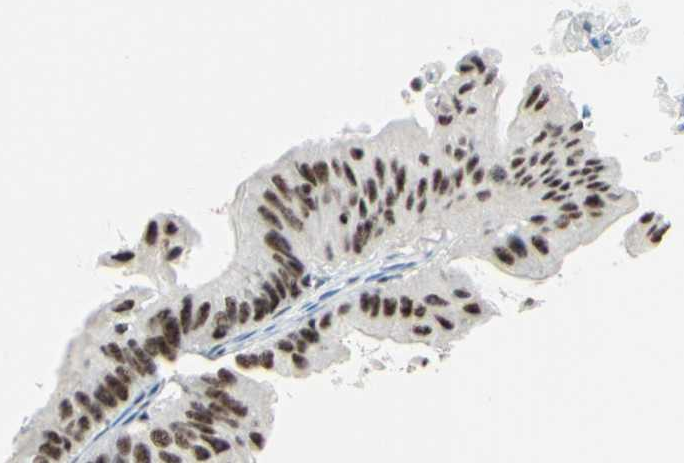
{"staining": {"intensity": "moderate", "quantity": ">75%", "location": "nuclear"}, "tissue": "ovarian cancer", "cell_type": "Tumor cells", "image_type": "cancer", "snomed": [{"axis": "morphology", "description": "Cystadenocarcinoma, mucinous, NOS"}, {"axis": "topography", "description": "Ovary"}], "caption": "IHC histopathology image of neoplastic tissue: mucinous cystadenocarcinoma (ovarian) stained using immunohistochemistry demonstrates medium levels of moderate protein expression localized specifically in the nuclear of tumor cells, appearing as a nuclear brown color.", "gene": "WTAP", "patient": {"sex": "female", "age": 37}}